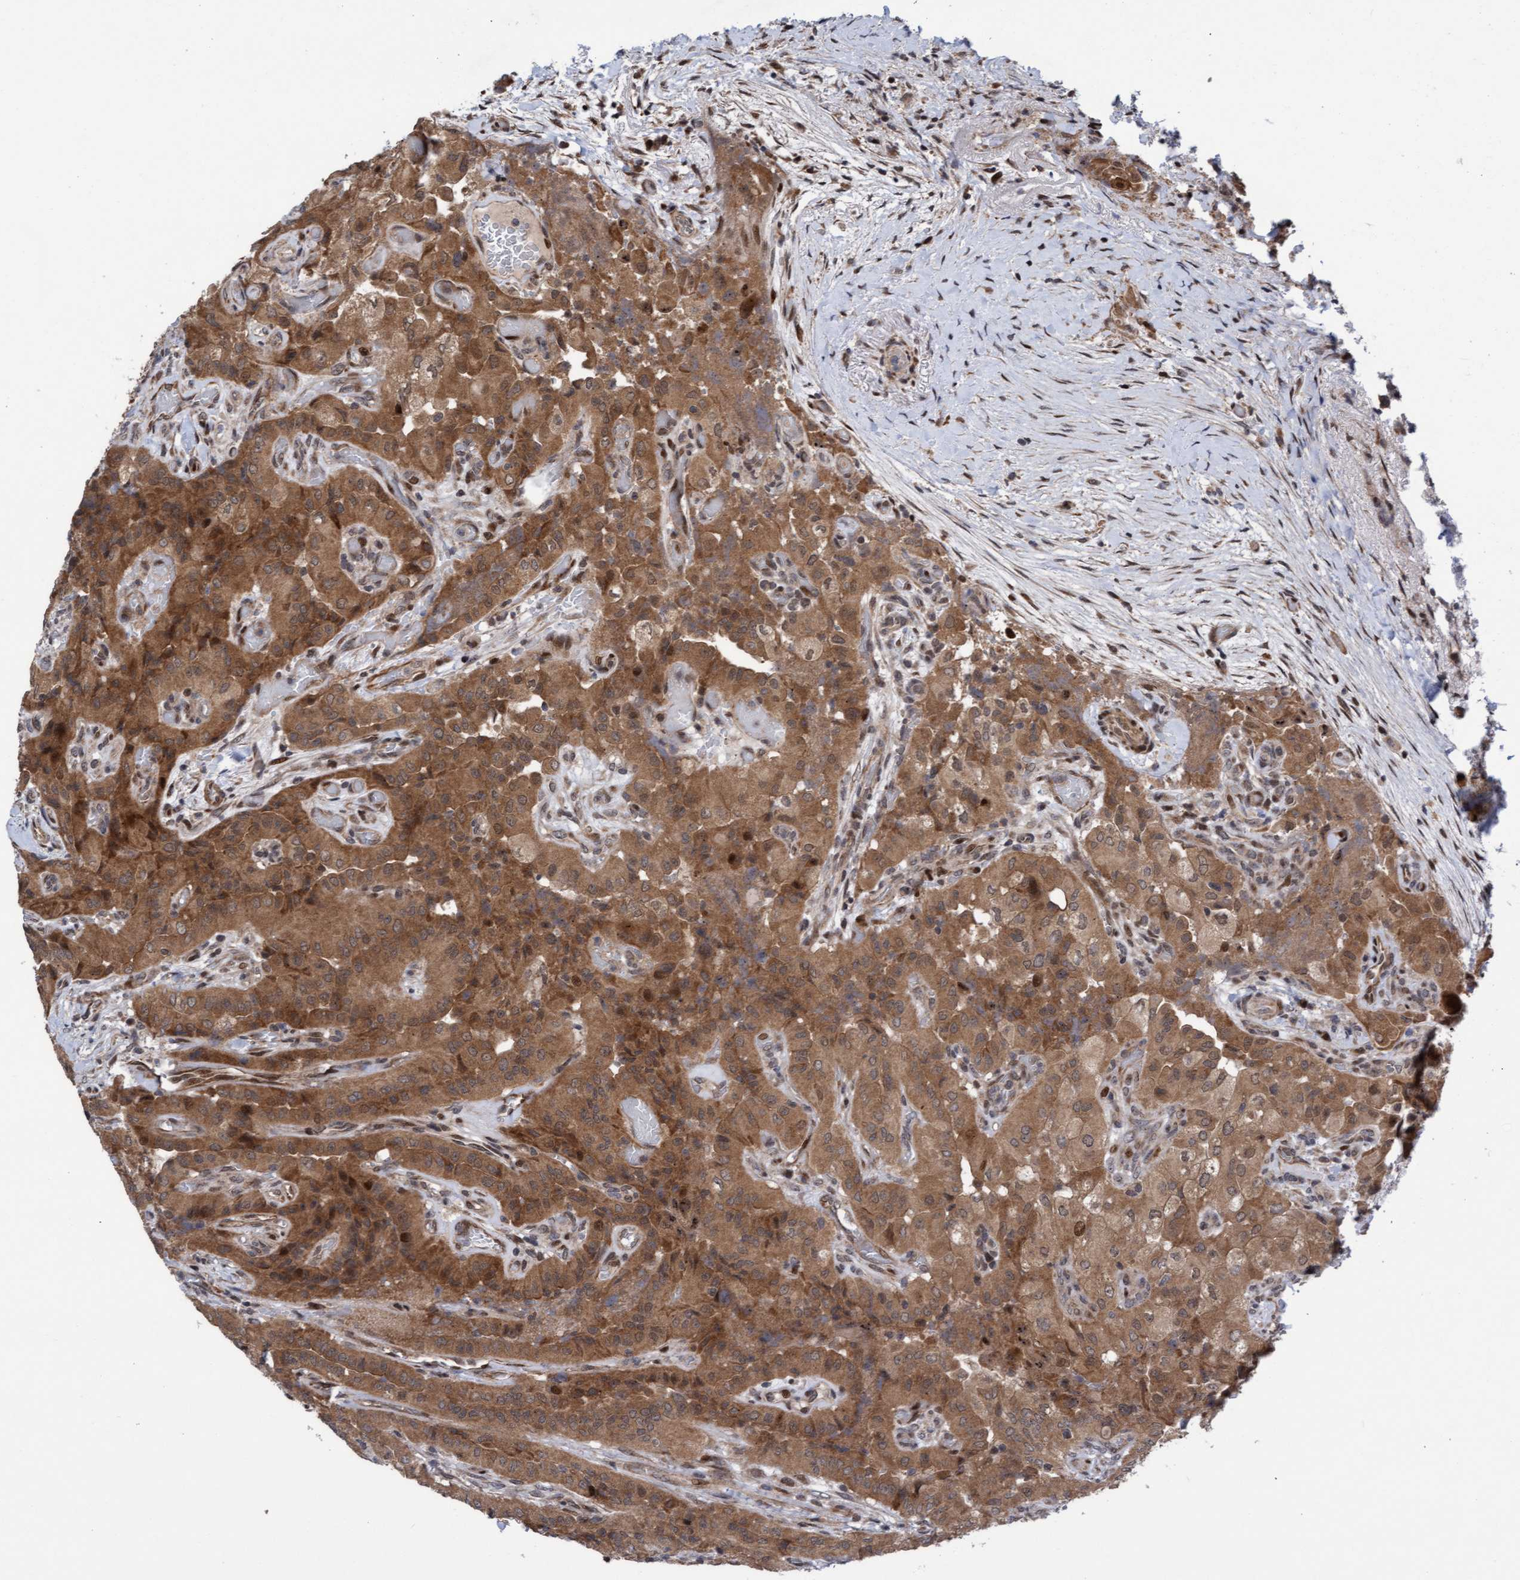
{"staining": {"intensity": "moderate", "quantity": ">75%", "location": "cytoplasmic/membranous"}, "tissue": "thyroid cancer", "cell_type": "Tumor cells", "image_type": "cancer", "snomed": [{"axis": "morphology", "description": "Papillary adenocarcinoma, NOS"}, {"axis": "topography", "description": "Thyroid gland"}], "caption": "Thyroid papillary adenocarcinoma stained for a protein (brown) shows moderate cytoplasmic/membranous positive positivity in about >75% of tumor cells.", "gene": "ITFG1", "patient": {"sex": "female", "age": 59}}